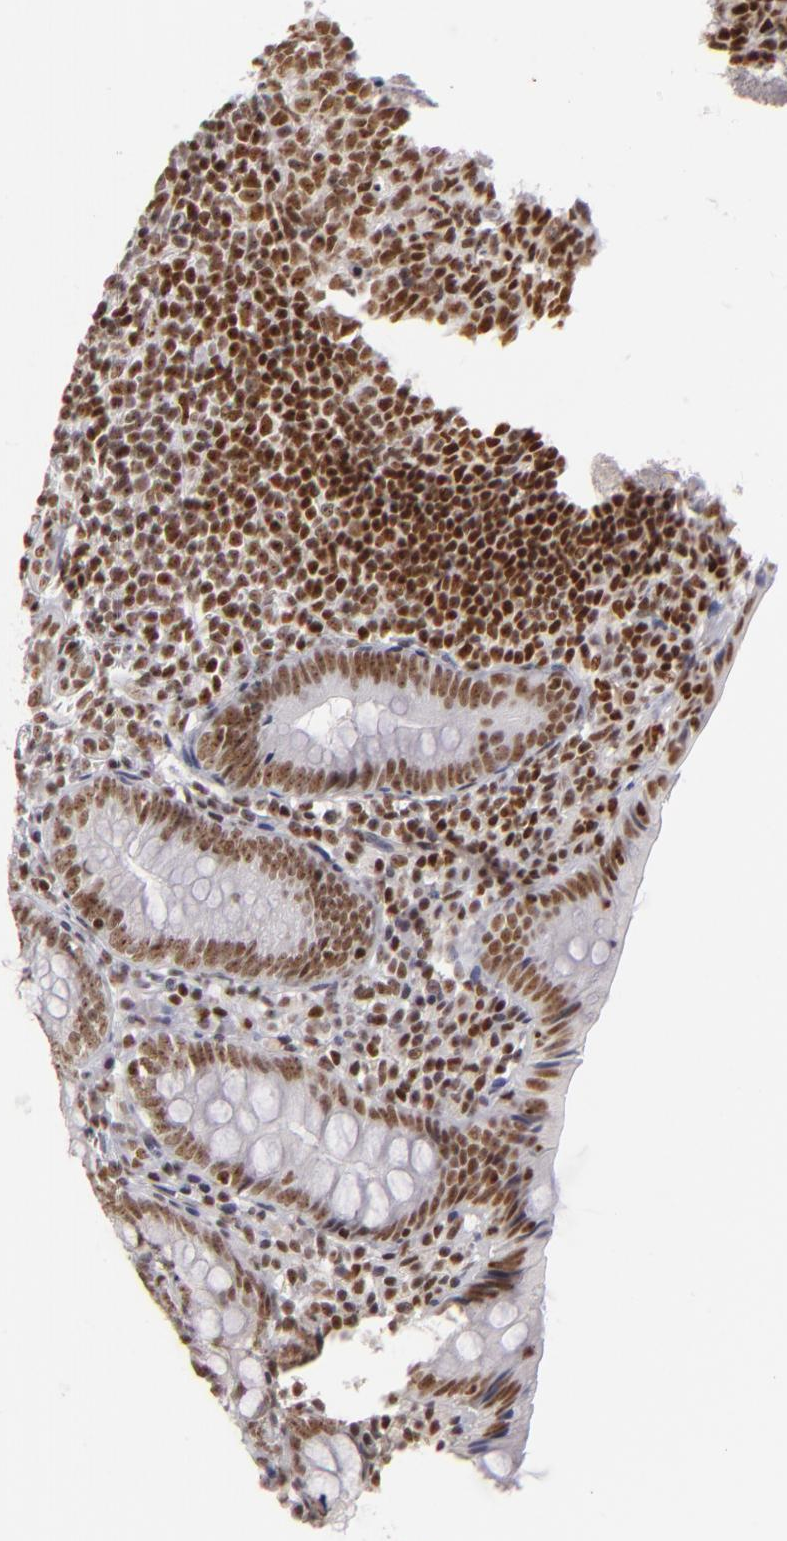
{"staining": {"intensity": "moderate", "quantity": ">75%", "location": "nuclear"}, "tissue": "appendix", "cell_type": "Glandular cells", "image_type": "normal", "snomed": [{"axis": "morphology", "description": "Normal tissue, NOS"}, {"axis": "topography", "description": "Appendix"}], "caption": "The immunohistochemical stain shows moderate nuclear positivity in glandular cells of normal appendix.", "gene": "DAXX", "patient": {"sex": "female", "age": 10}}